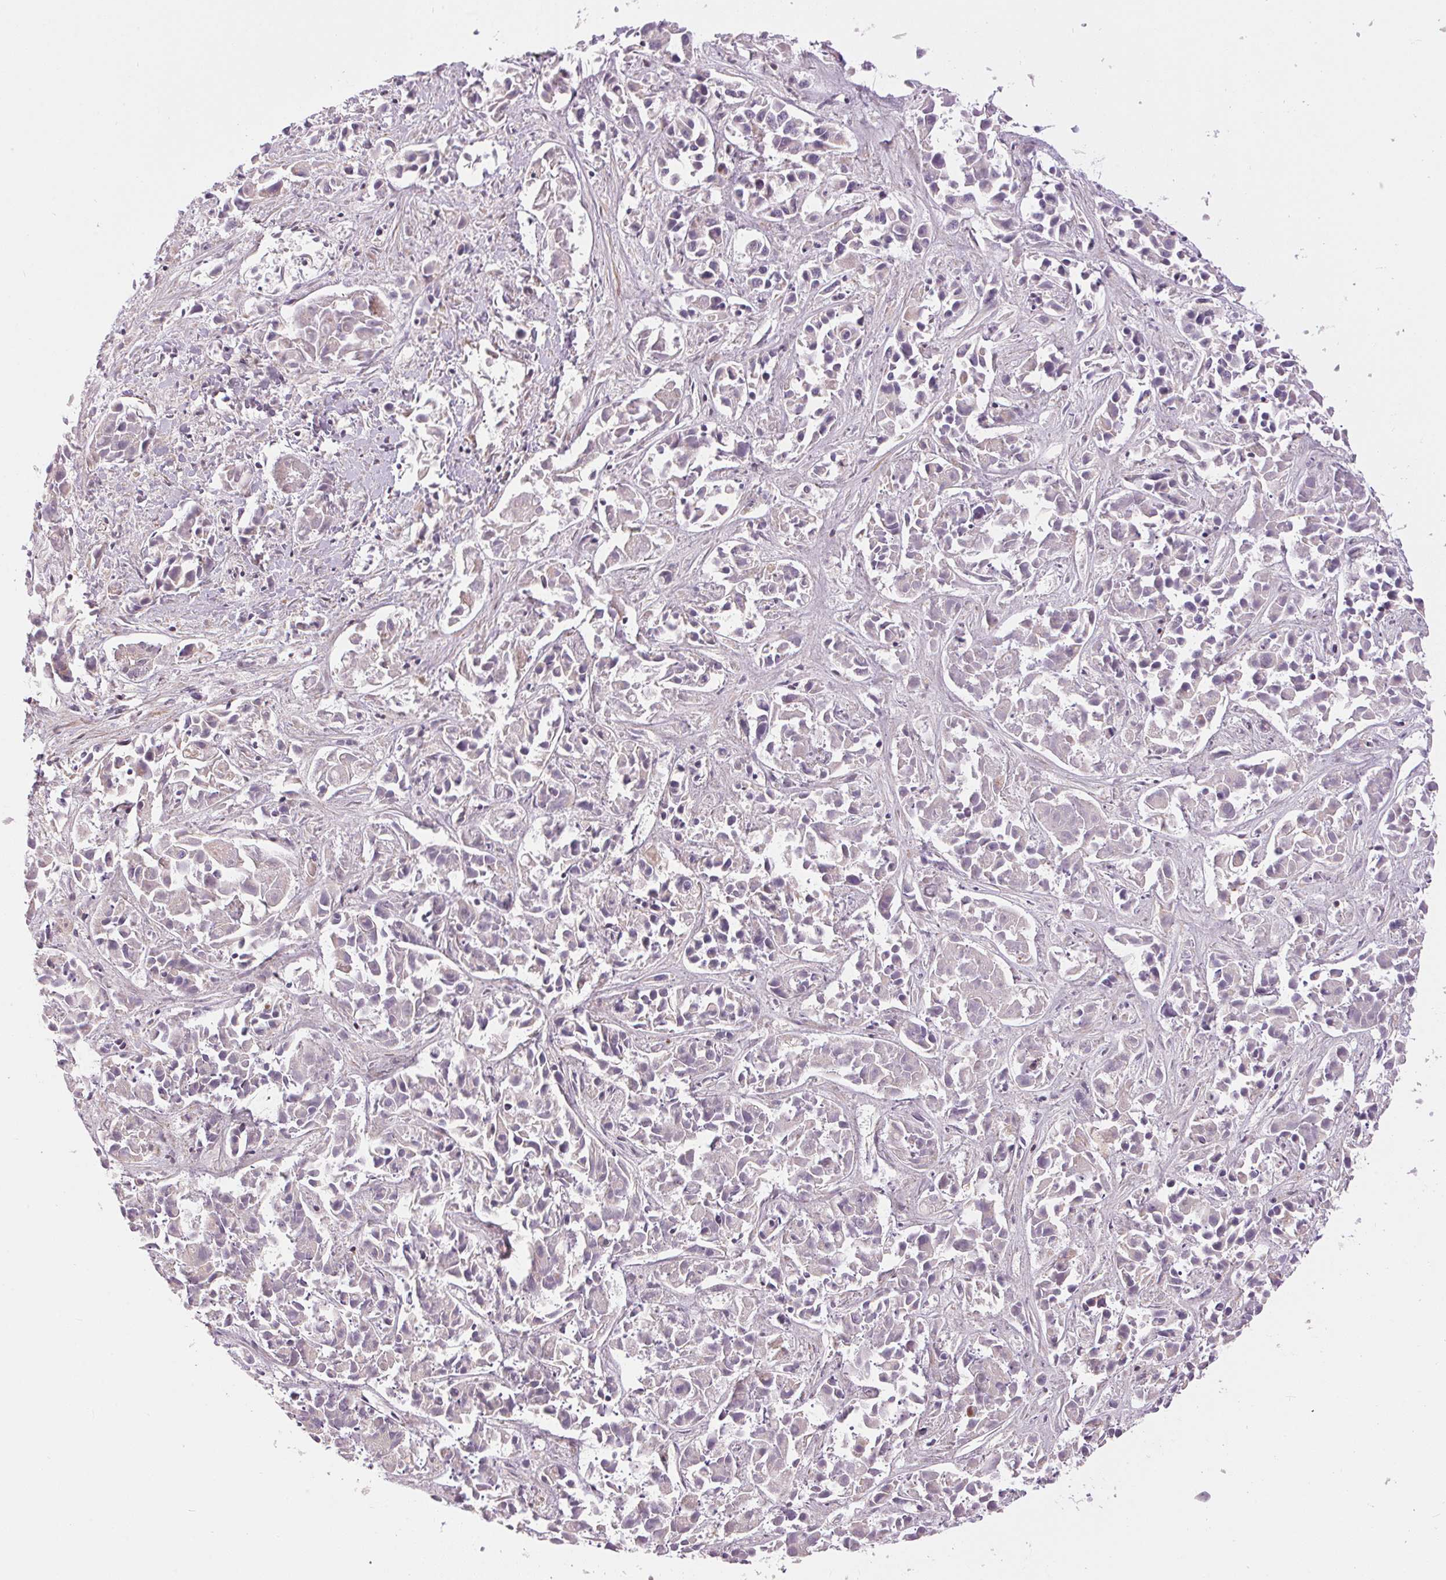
{"staining": {"intensity": "negative", "quantity": "none", "location": "none"}, "tissue": "liver cancer", "cell_type": "Tumor cells", "image_type": "cancer", "snomed": [{"axis": "morphology", "description": "Cholangiocarcinoma"}, {"axis": "topography", "description": "Liver"}], "caption": "This is an immunohistochemistry (IHC) micrograph of human liver cancer (cholangiocarcinoma). There is no positivity in tumor cells.", "gene": "UNC13B", "patient": {"sex": "female", "age": 81}}